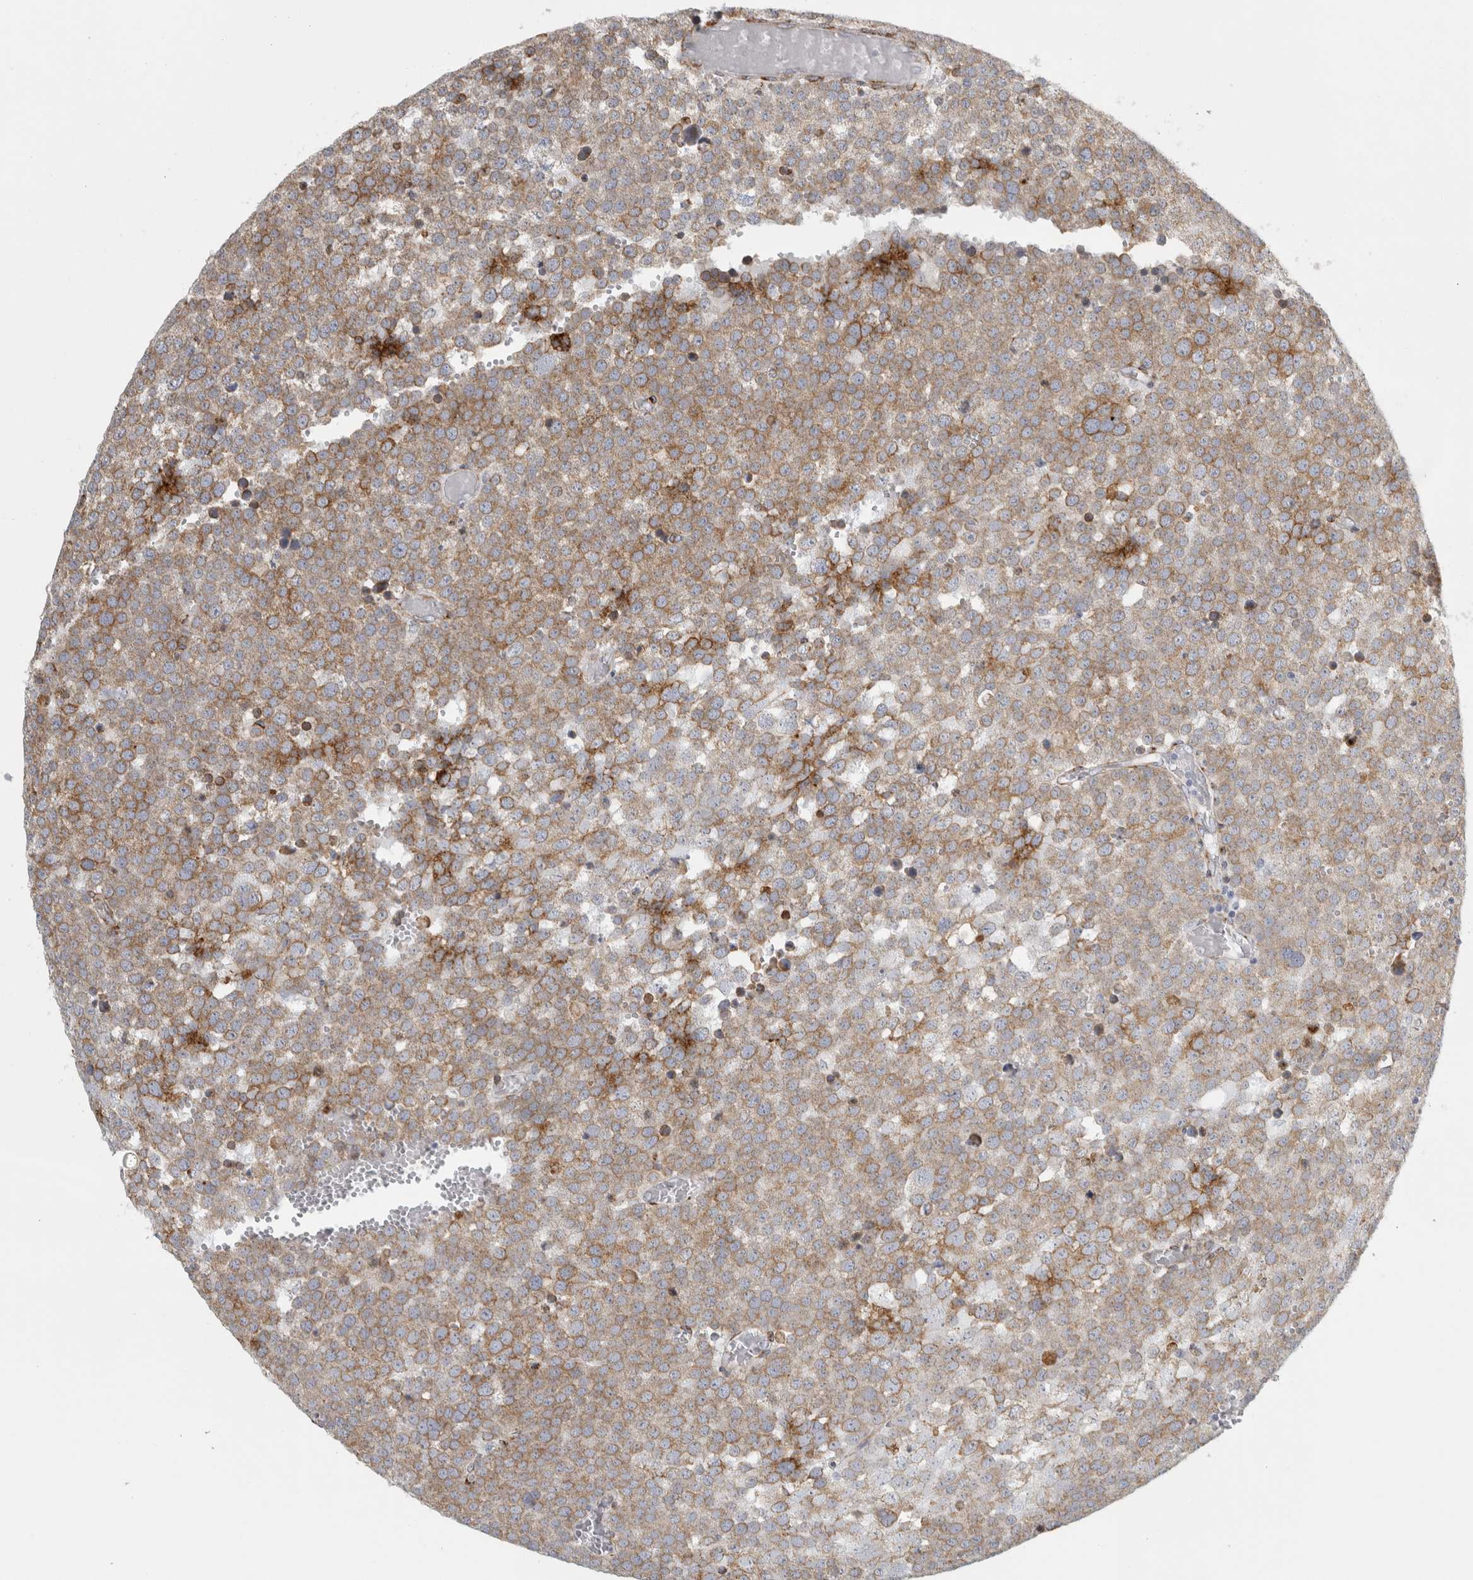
{"staining": {"intensity": "moderate", "quantity": ">75%", "location": "cytoplasmic/membranous"}, "tissue": "testis cancer", "cell_type": "Tumor cells", "image_type": "cancer", "snomed": [{"axis": "morphology", "description": "Seminoma, NOS"}, {"axis": "topography", "description": "Testis"}], "caption": "Human testis seminoma stained with a protein marker displays moderate staining in tumor cells.", "gene": "OSTN", "patient": {"sex": "male", "age": 71}}